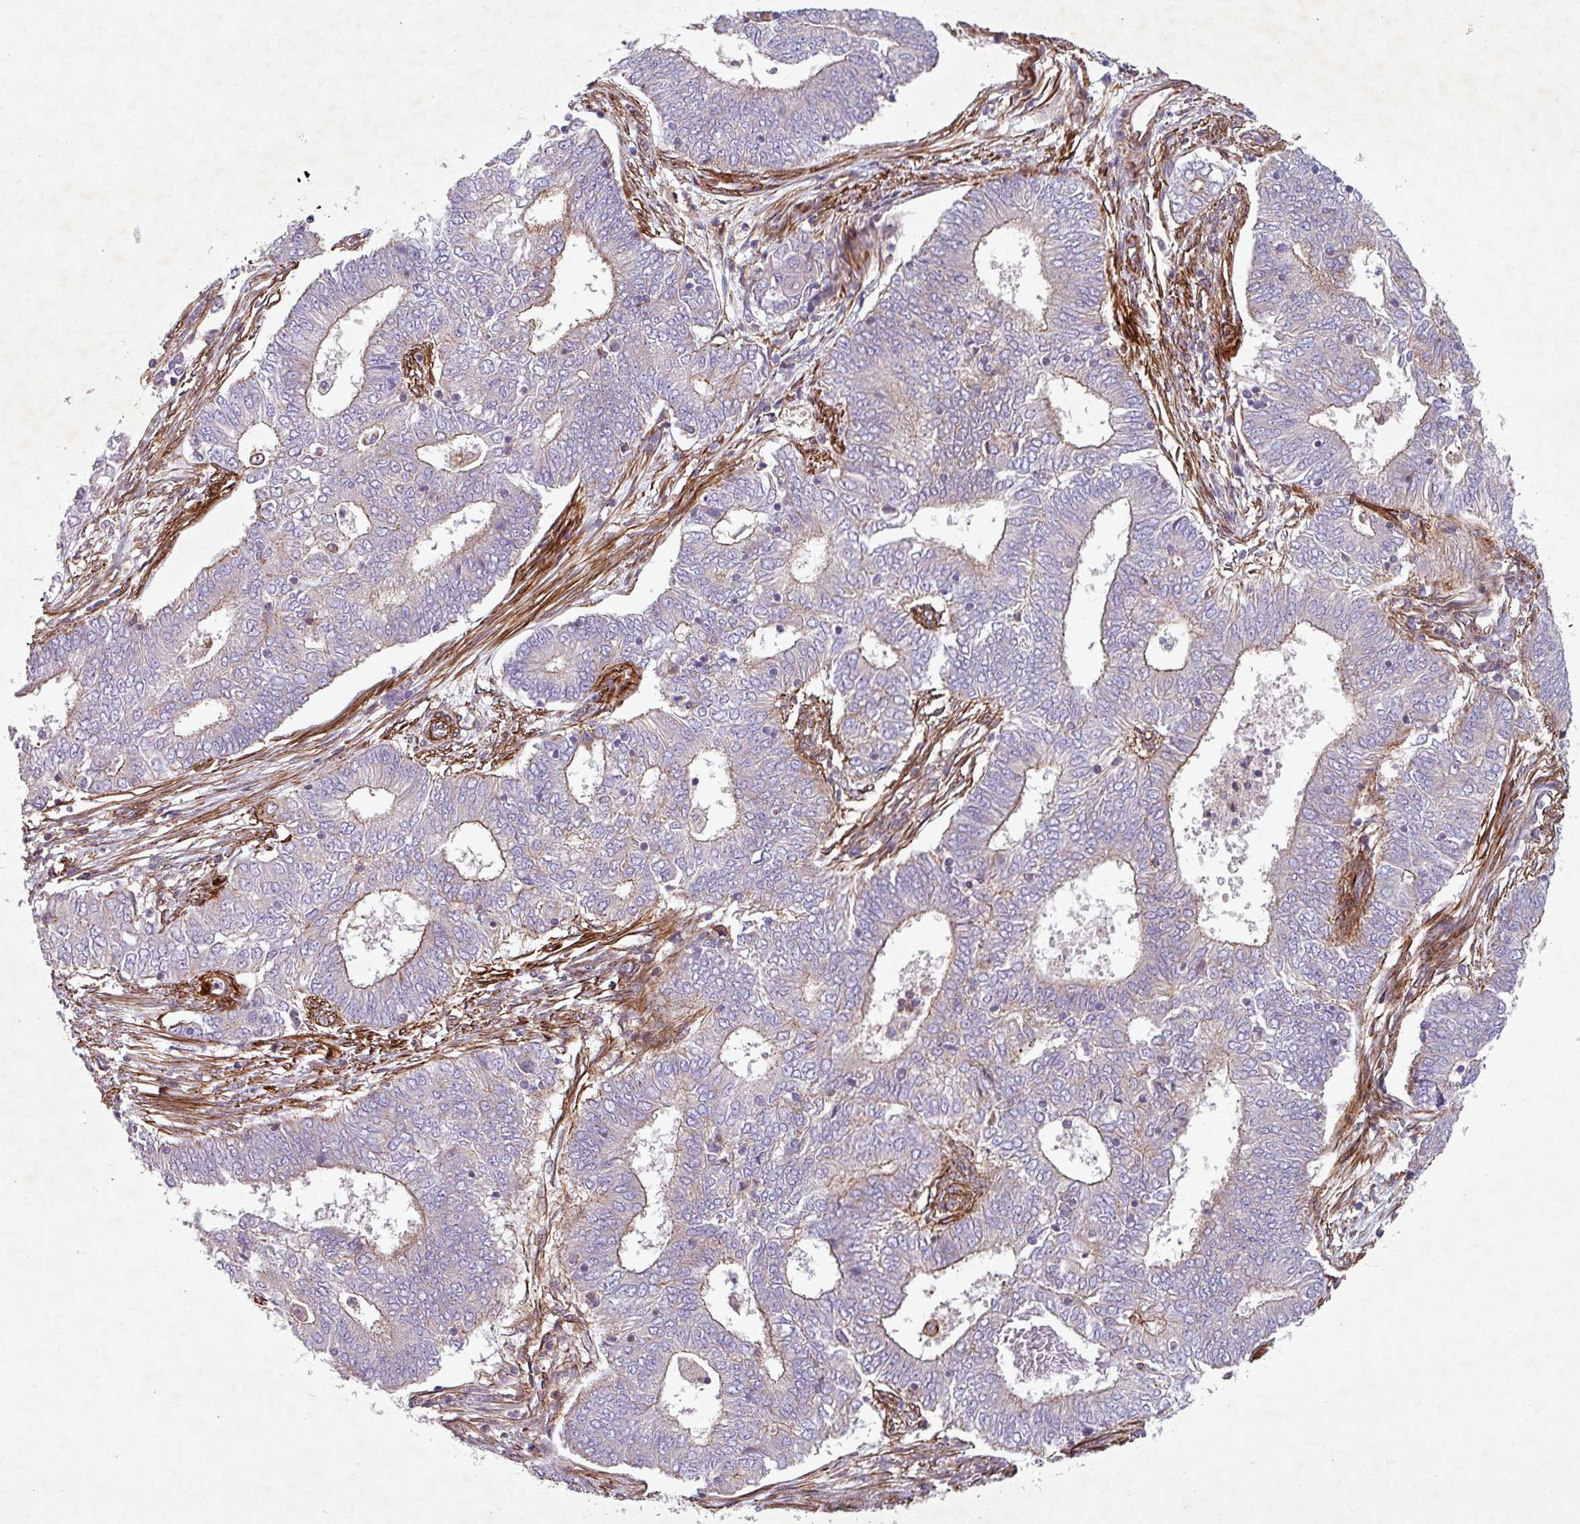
{"staining": {"intensity": "weak", "quantity": ">75%", "location": "cytoplasmic/membranous"}, "tissue": "endometrial cancer", "cell_type": "Tumor cells", "image_type": "cancer", "snomed": [{"axis": "morphology", "description": "Adenocarcinoma, NOS"}, {"axis": "topography", "description": "Endometrium"}], "caption": "An immunohistochemistry histopathology image of neoplastic tissue is shown. Protein staining in brown highlights weak cytoplasmic/membranous positivity in endometrial adenocarcinoma within tumor cells.", "gene": "ATP2C2", "patient": {"sex": "female", "age": 62}}